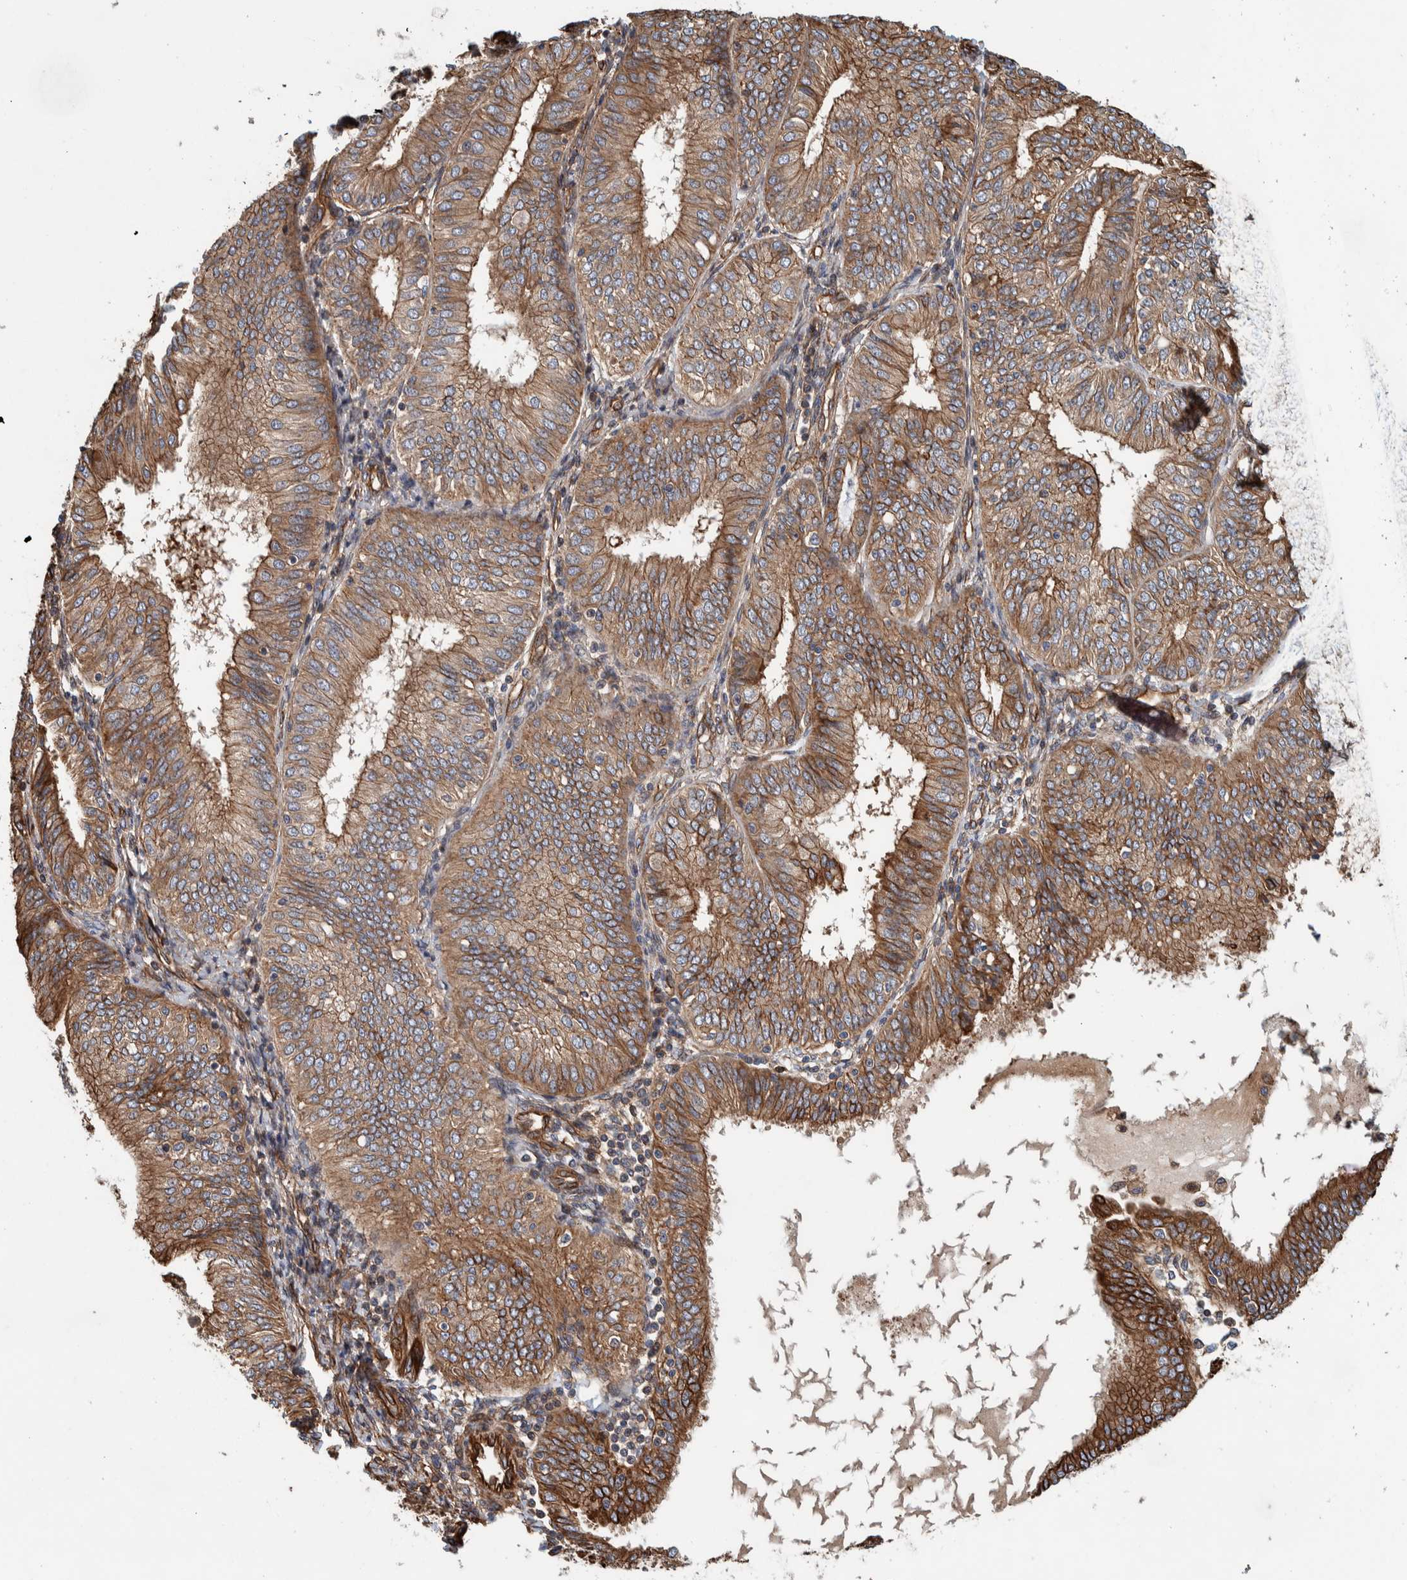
{"staining": {"intensity": "moderate", "quantity": ">75%", "location": "cytoplasmic/membranous"}, "tissue": "endometrial cancer", "cell_type": "Tumor cells", "image_type": "cancer", "snomed": [{"axis": "morphology", "description": "Adenocarcinoma, NOS"}, {"axis": "topography", "description": "Endometrium"}], "caption": "The micrograph reveals staining of endometrial adenocarcinoma, revealing moderate cytoplasmic/membranous protein expression (brown color) within tumor cells. (Stains: DAB in brown, nuclei in blue, Microscopy: brightfield microscopy at high magnification).", "gene": "PKD1L1", "patient": {"sex": "female", "age": 58}}